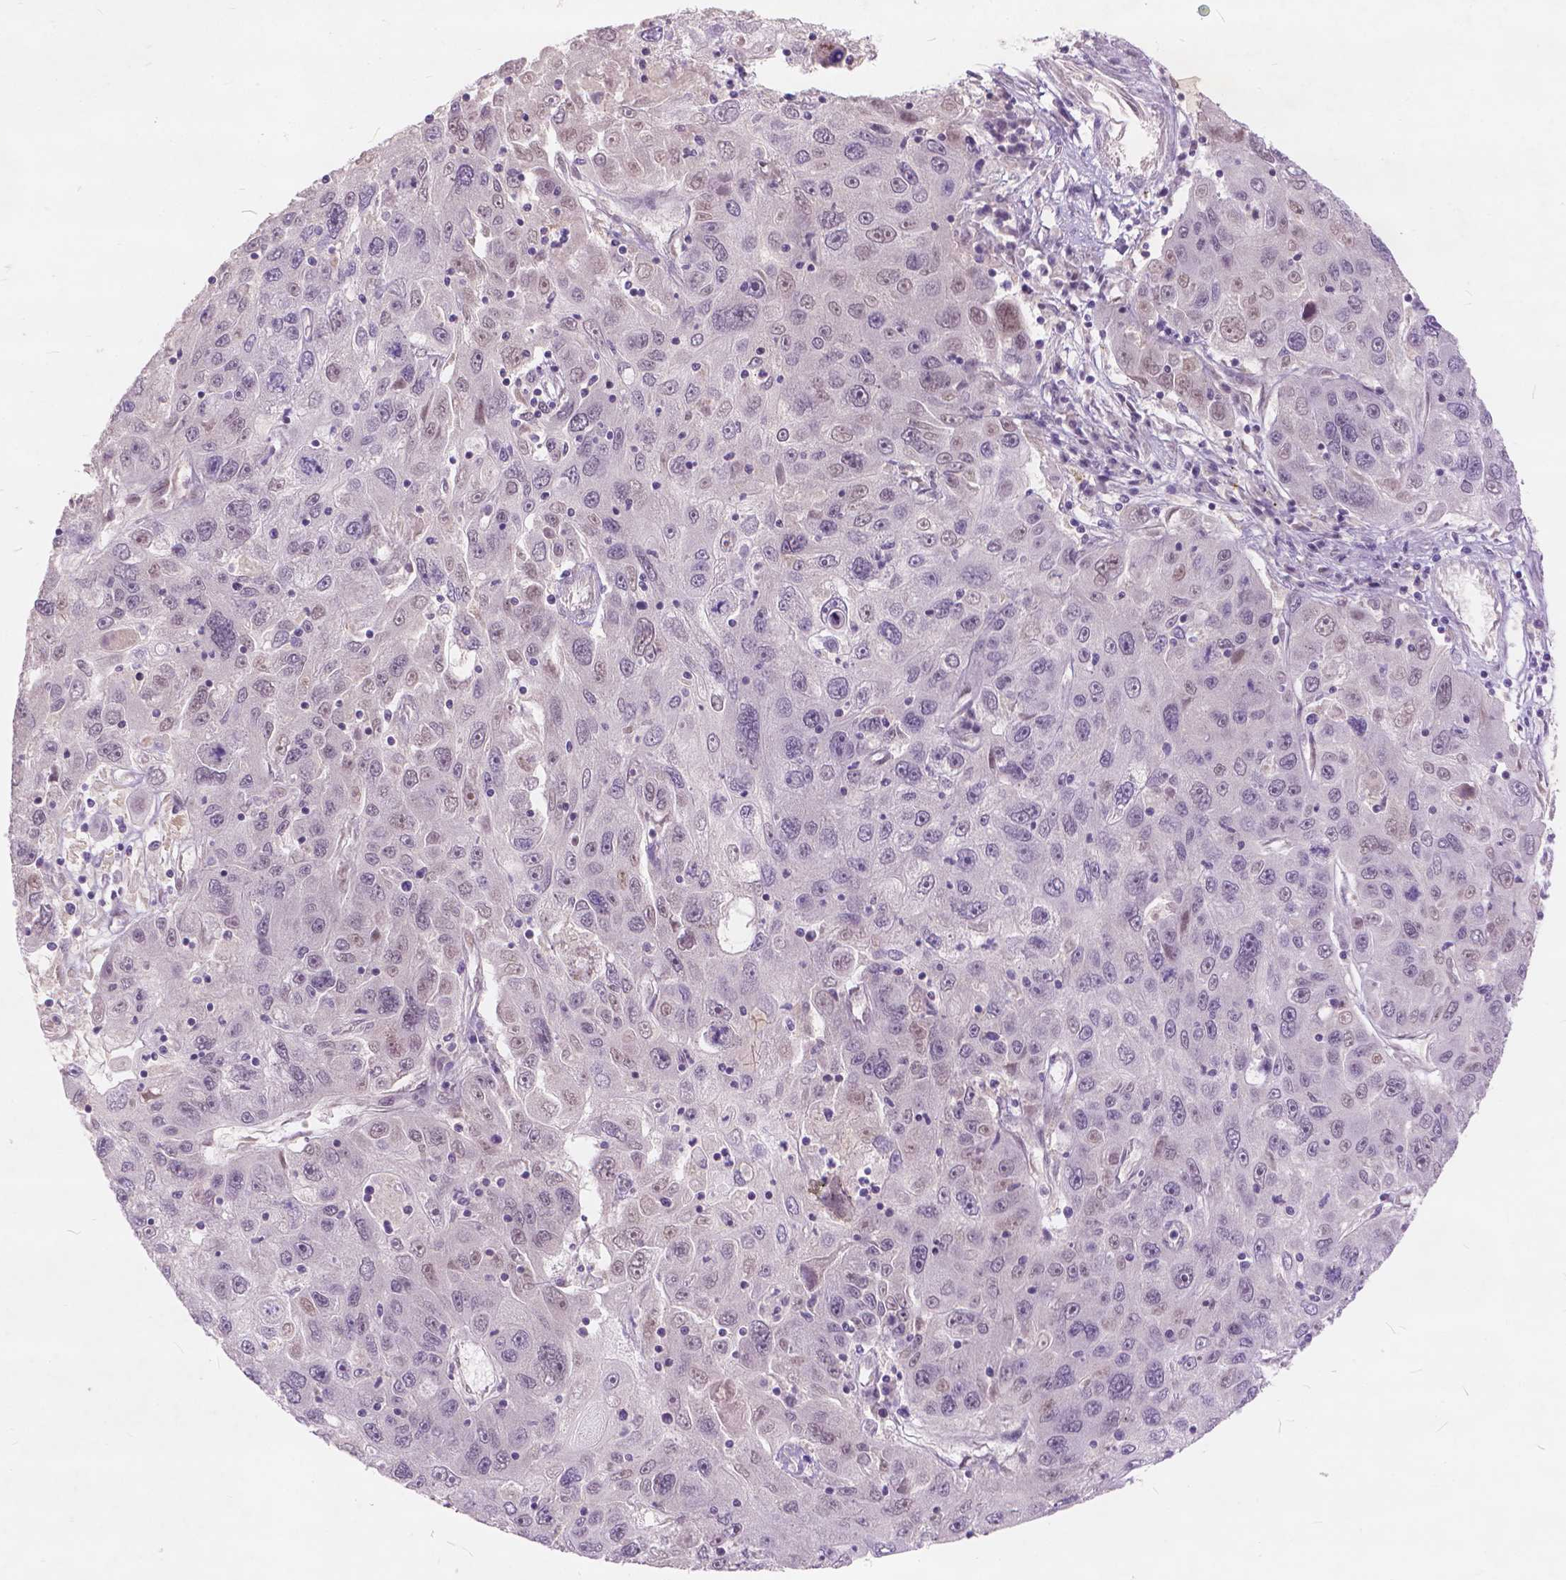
{"staining": {"intensity": "negative", "quantity": "none", "location": "none"}, "tissue": "stomach cancer", "cell_type": "Tumor cells", "image_type": "cancer", "snomed": [{"axis": "morphology", "description": "Adenocarcinoma, NOS"}, {"axis": "topography", "description": "Stomach"}], "caption": "The histopathology image displays no staining of tumor cells in adenocarcinoma (stomach). The staining was performed using DAB (3,3'-diaminobenzidine) to visualize the protein expression in brown, while the nuclei were stained in blue with hematoxylin (Magnification: 20x).", "gene": "FAM53A", "patient": {"sex": "male", "age": 56}}